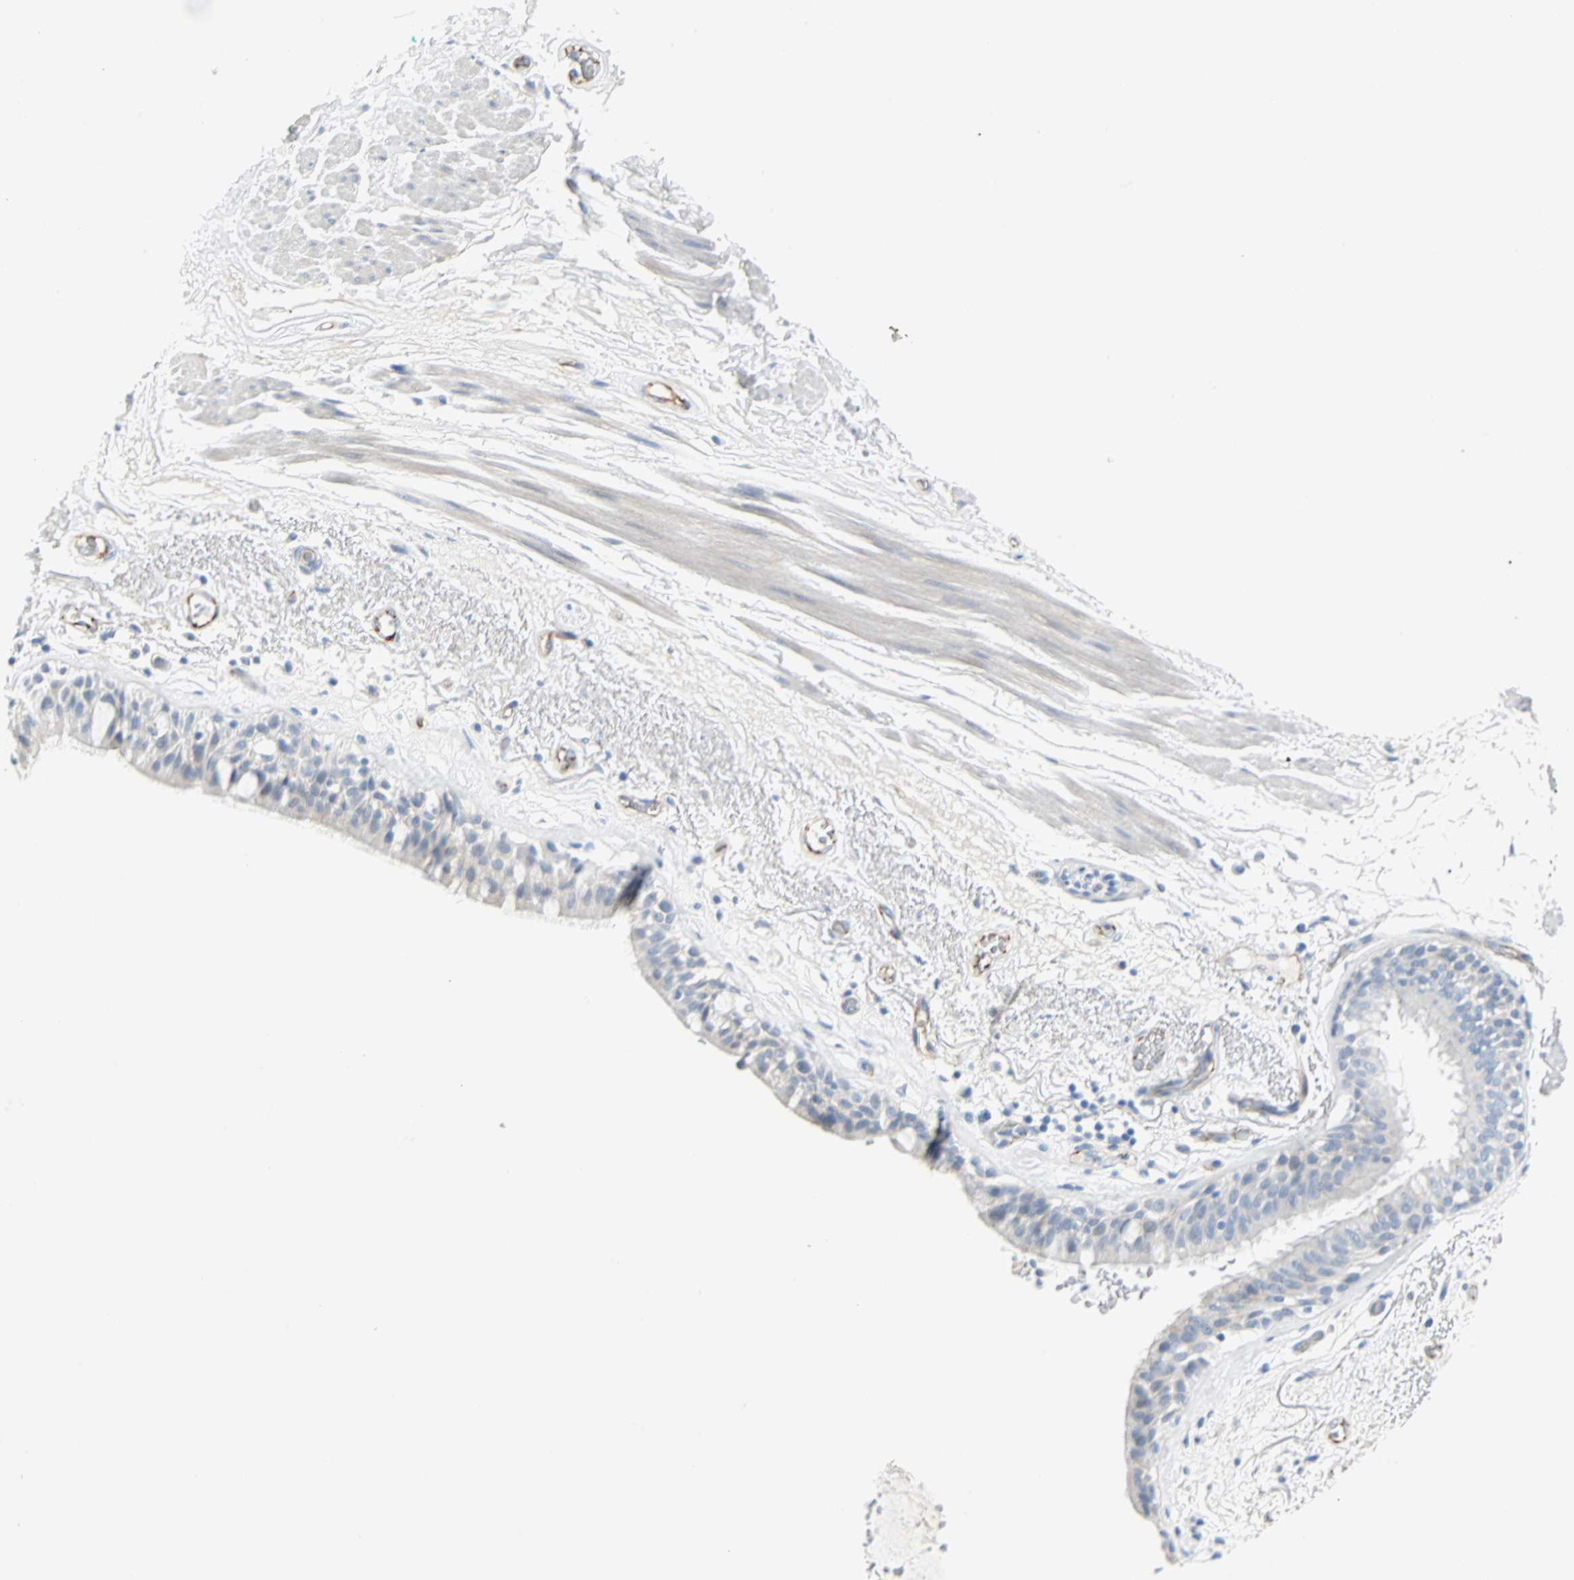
{"staining": {"intensity": "weak", "quantity": ">75%", "location": "cytoplasmic/membranous"}, "tissue": "bronchus", "cell_type": "Respiratory epithelial cells", "image_type": "normal", "snomed": [{"axis": "morphology", "description": "Normal tissue, NOS"}, {"axis": "topography", "description": "Bronchus"}], "caption": "Bronchus stained with DAB immunohistochemistry (IHC) demonstrates low levels of weak cytoplasmic/membranous staining in approximately >75% of respiratory epithelial cells.", "gene": "VPS9D1", "patient": {"sex": "male", "age": 66}}